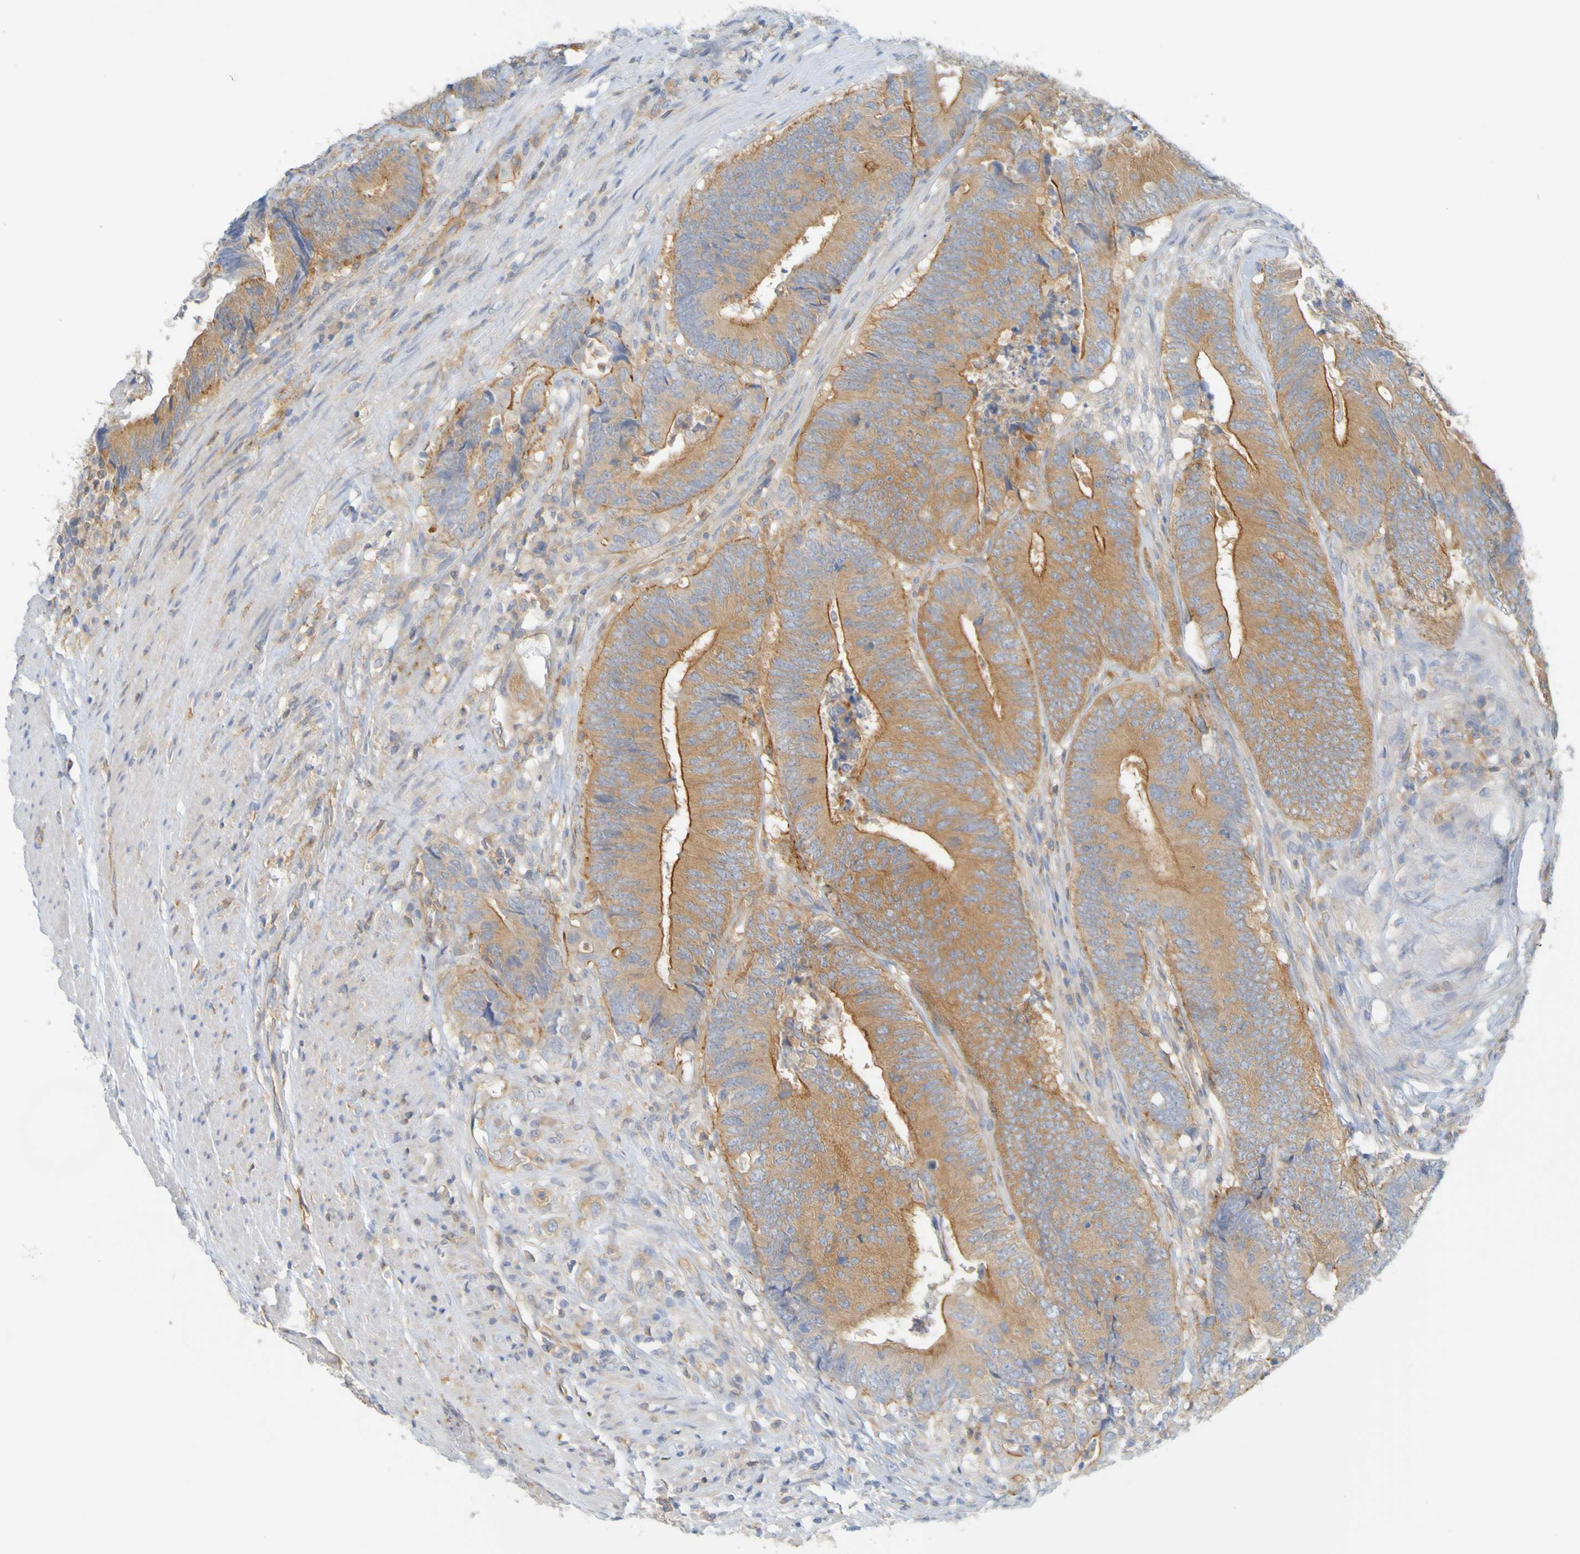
{"staining": {"intensity": "moderate", "quantity": ">75%", "location": "cytoplasmic/membranous"}, "tissue": "colorectal cancer", "cell_type": "Tumor cells", "image_type": "cancer", "snomed": [{"axis": "morphology", "description": "Normal tissue, NOS"}, {"axis": "morphology", "description": "Adenocarcinoma, NOS"}, {"axis": "topography", "description": "Colon"}], "caption": "A brown stain shows moderate cytoplasmic/membranous staining of a protein in human colorectal cancer (adenocarcinoma) tumor cells.", "gene": "APPL1", "patient": {"sex": "male", "age": 56}}